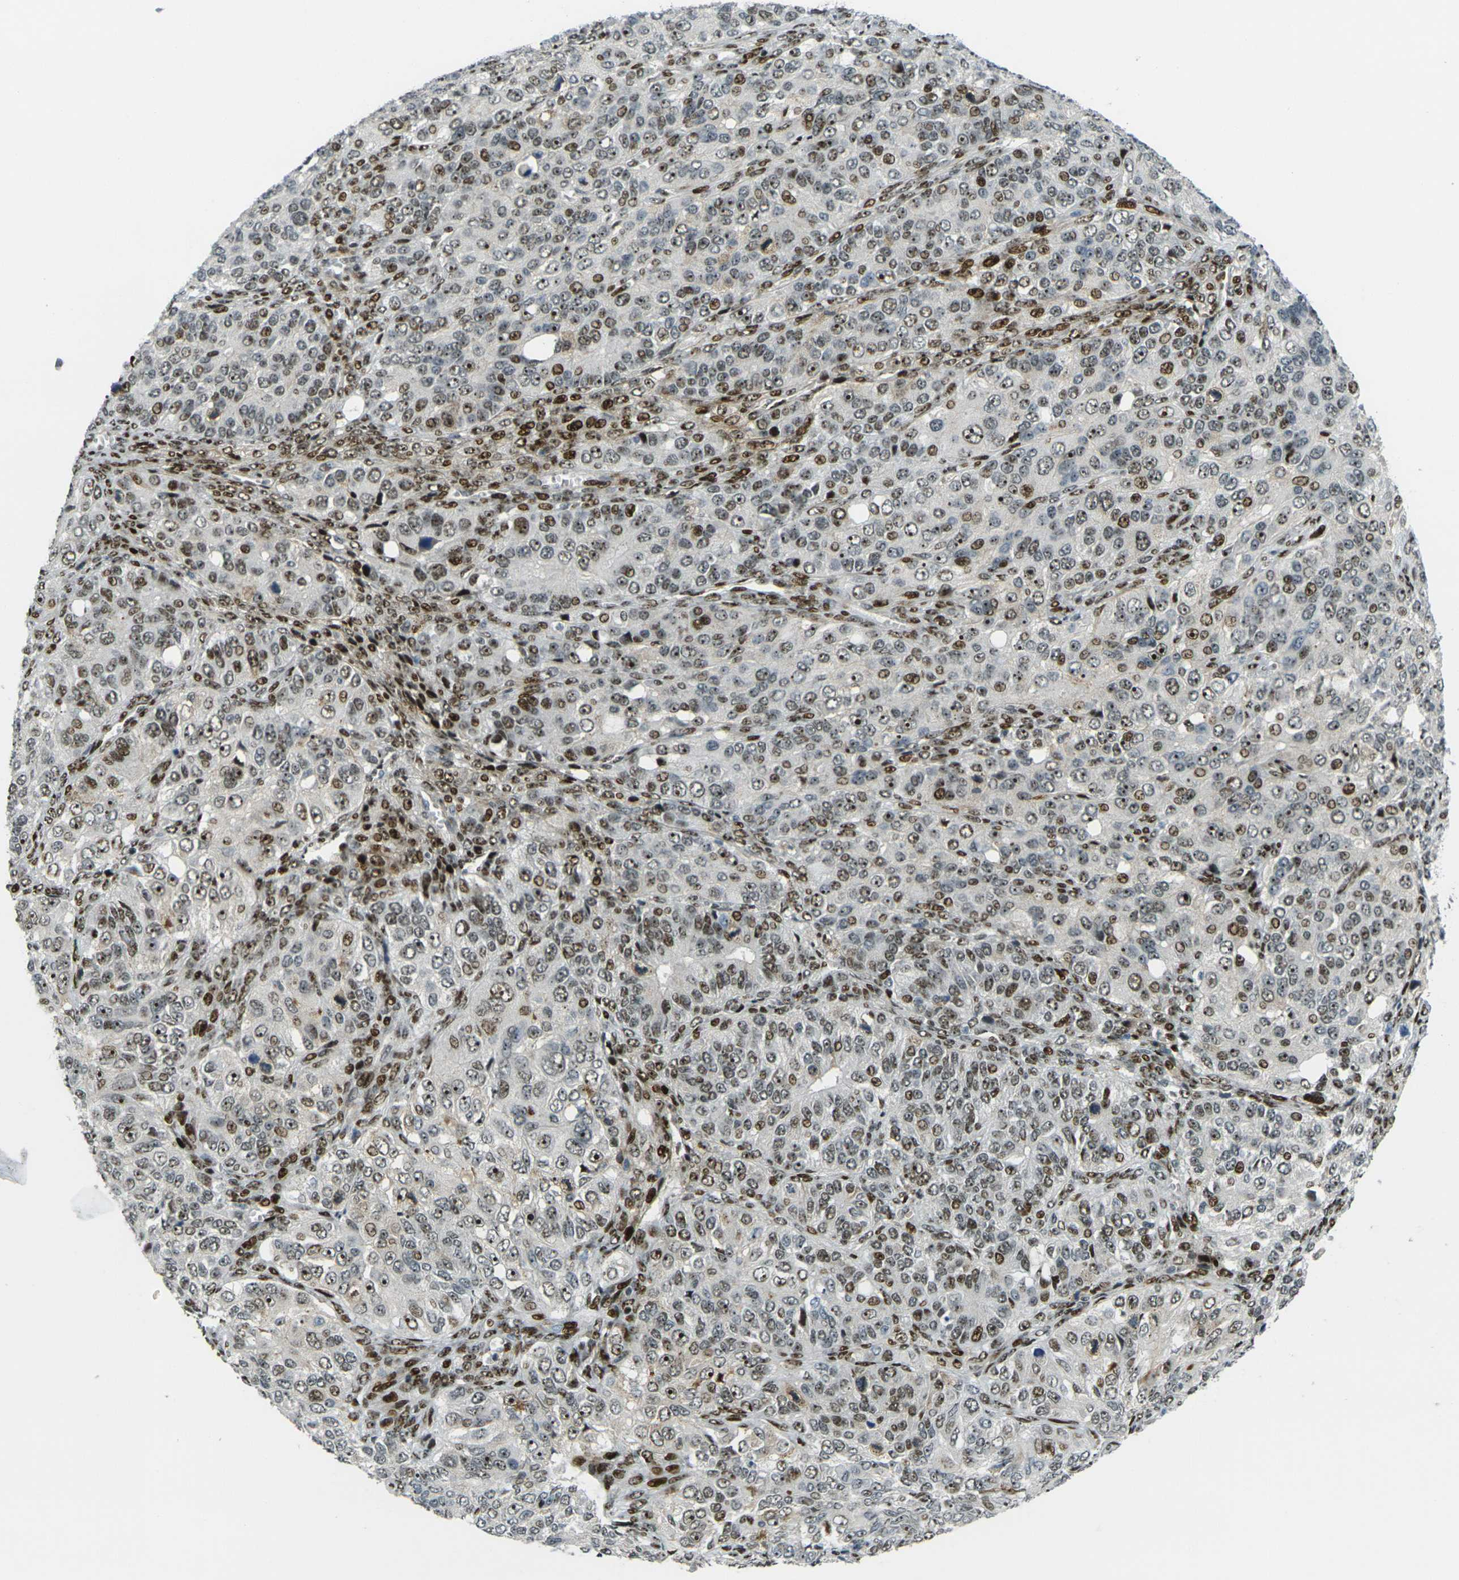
{"staining": {"intensity": "strong", "quantity": ">75%", "location": "nuclear"}, "tissue": "ovarian cancer", "cell_type": "Tumor cells", "image_type": "cancer", "snomed": [{"axis": "morphology", "description": "Carcinoma, endometroid"}, {"axis": "topography", "description": "Ovary"}], "caption": "DAB immunohistochemical staining of human ovarian cancer (endometroid carcinoma) displays strong nuclear protein positivity in about >75% of tumor cells. Using DAB (3,3'-diaminobenzidine) (brown) and hematoxylin (blue) stains, captured at high magnification using brightfield microscopy.", "gene": "UBE2C", "patient": {"sex": "female", "age": 51}}